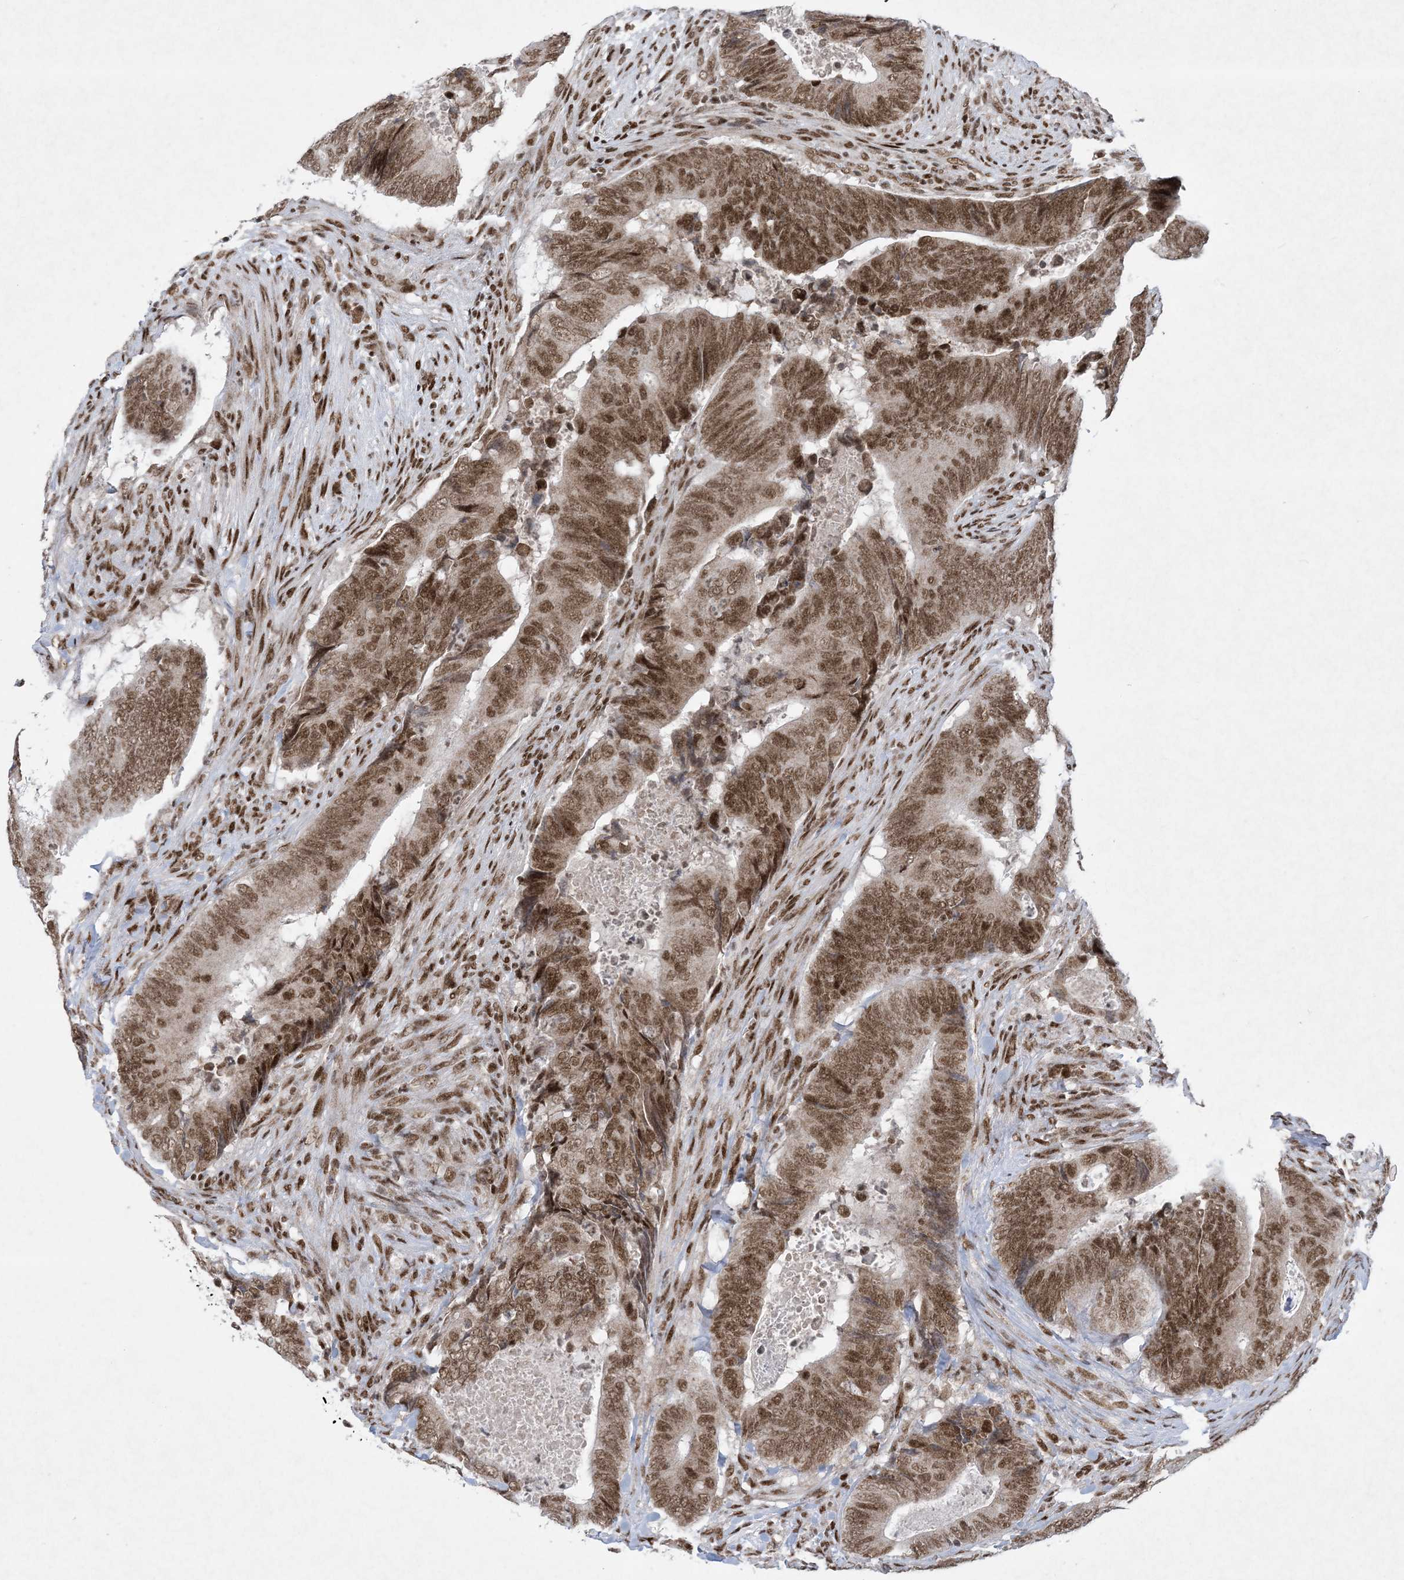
{"staining": {"intensity": "moderate", "quantity": ">75%", "location": "nuclear"}, "tissue": "colorectal cancer", "cell_type": "Tumor cells", "image_type": "cancer", "snomed": [{"axis": "morphology", "description": "Normal tissue, NOS"}, {"axis": "morphology", "description": "Adenocarcinoma, NOS"}, {"axis": "topography", "description": "Colon"}], "caption": "A brown stain highlights moderate nuclear positivity of a protein in human colorectal cancer tumor cells.", "gene": "PKNOX2", "patient": {"sex": "male", "age": 56}}